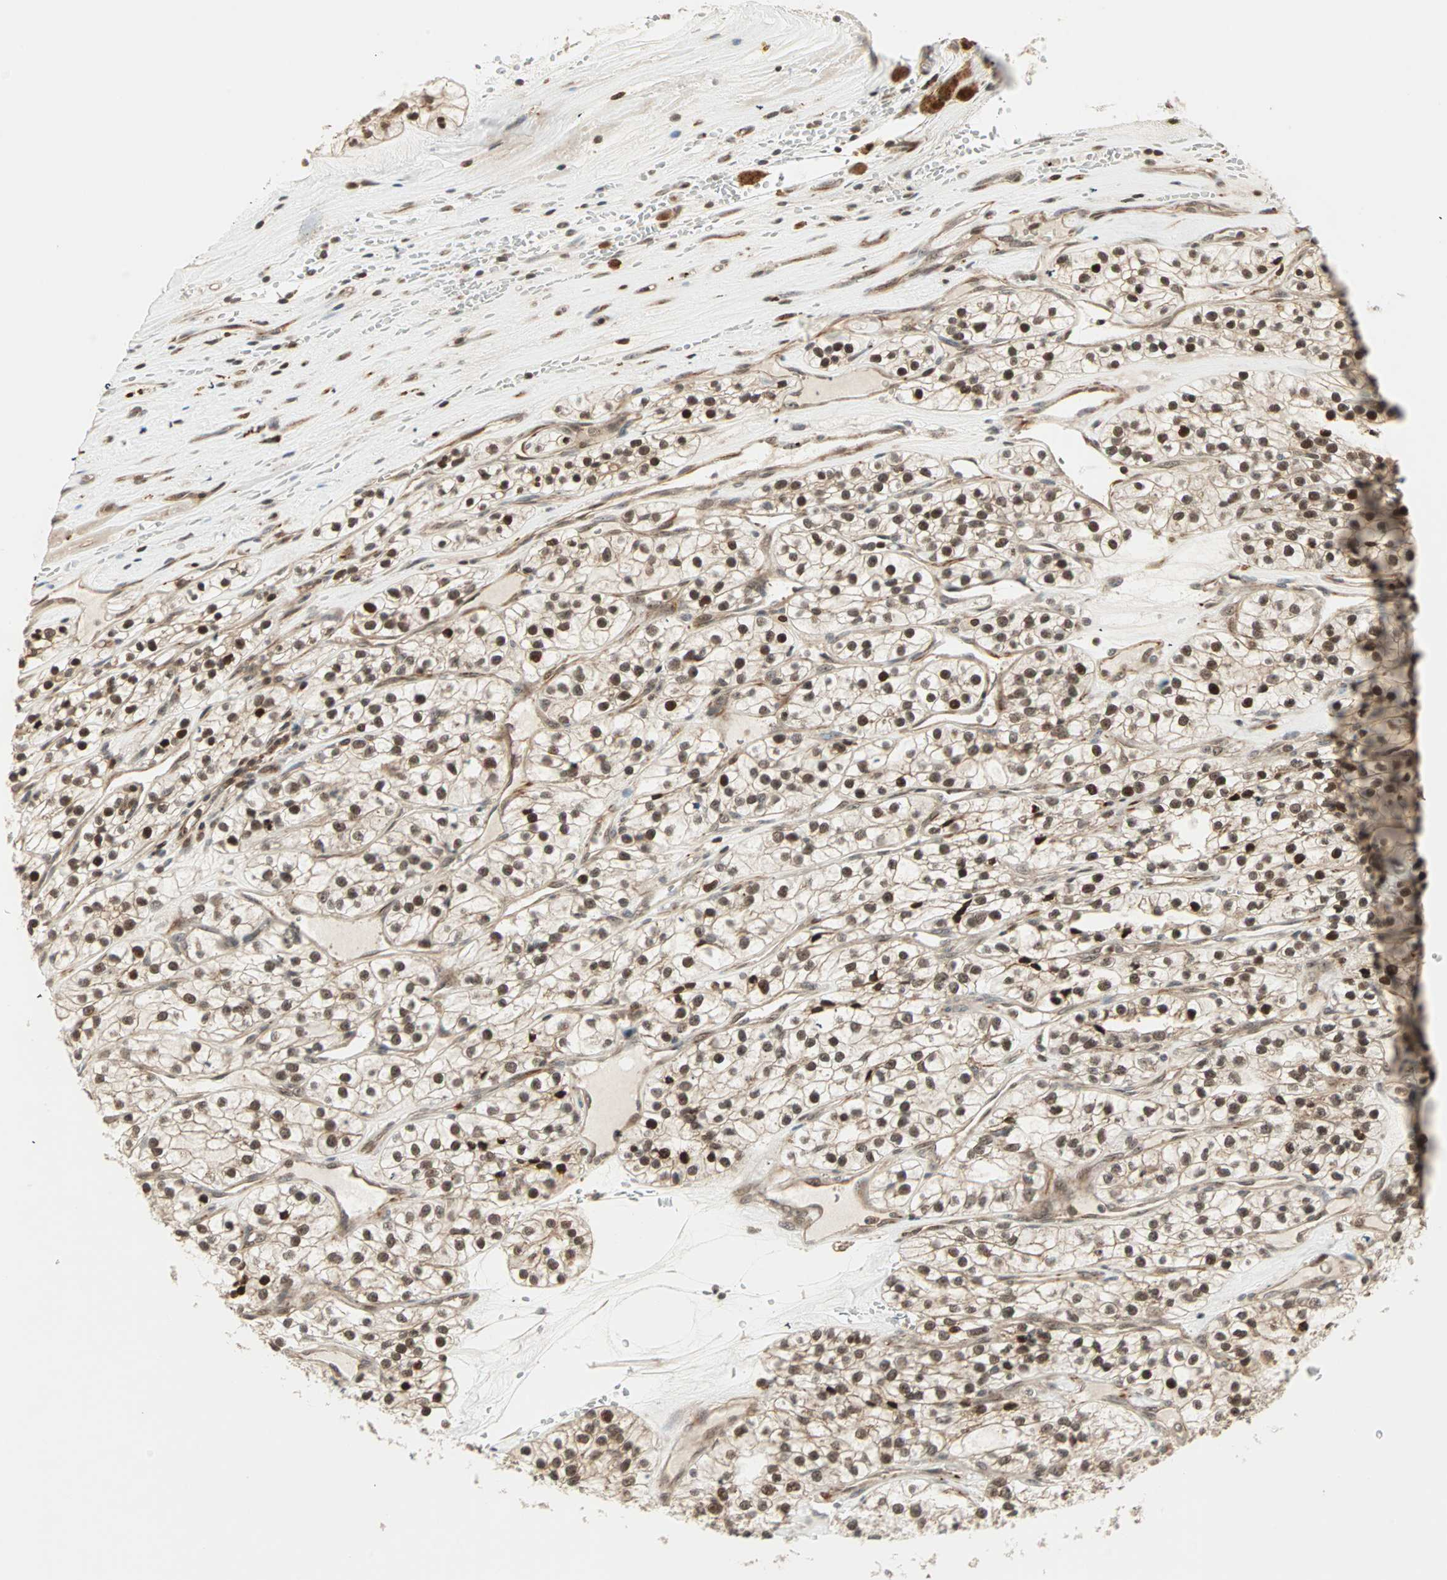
{"staining": {"intensity": "weak", "quantity": ">75%", "location": "cytoplasmic/membranous,nuclear"}, "tissue": "renal cancer", "cell_type": "Tumor cells", "image_type": "cancer", "snomed": [{"axis": "morphology", "description": "Adenocarcinoma, NOS"}, {"axis": "topography", "description": "Kidney"}], "caption": "Protein expression analysis of adenocarcinoma (renal) shows weak cytoplasmic/membranous and nuclear expression in approximately >75% of tumor cells. (DAB = brown stain, brightfield microscopy at high magnification).", "gene": "ZBED9", "patient": {"sex": "female", "age": 57}}